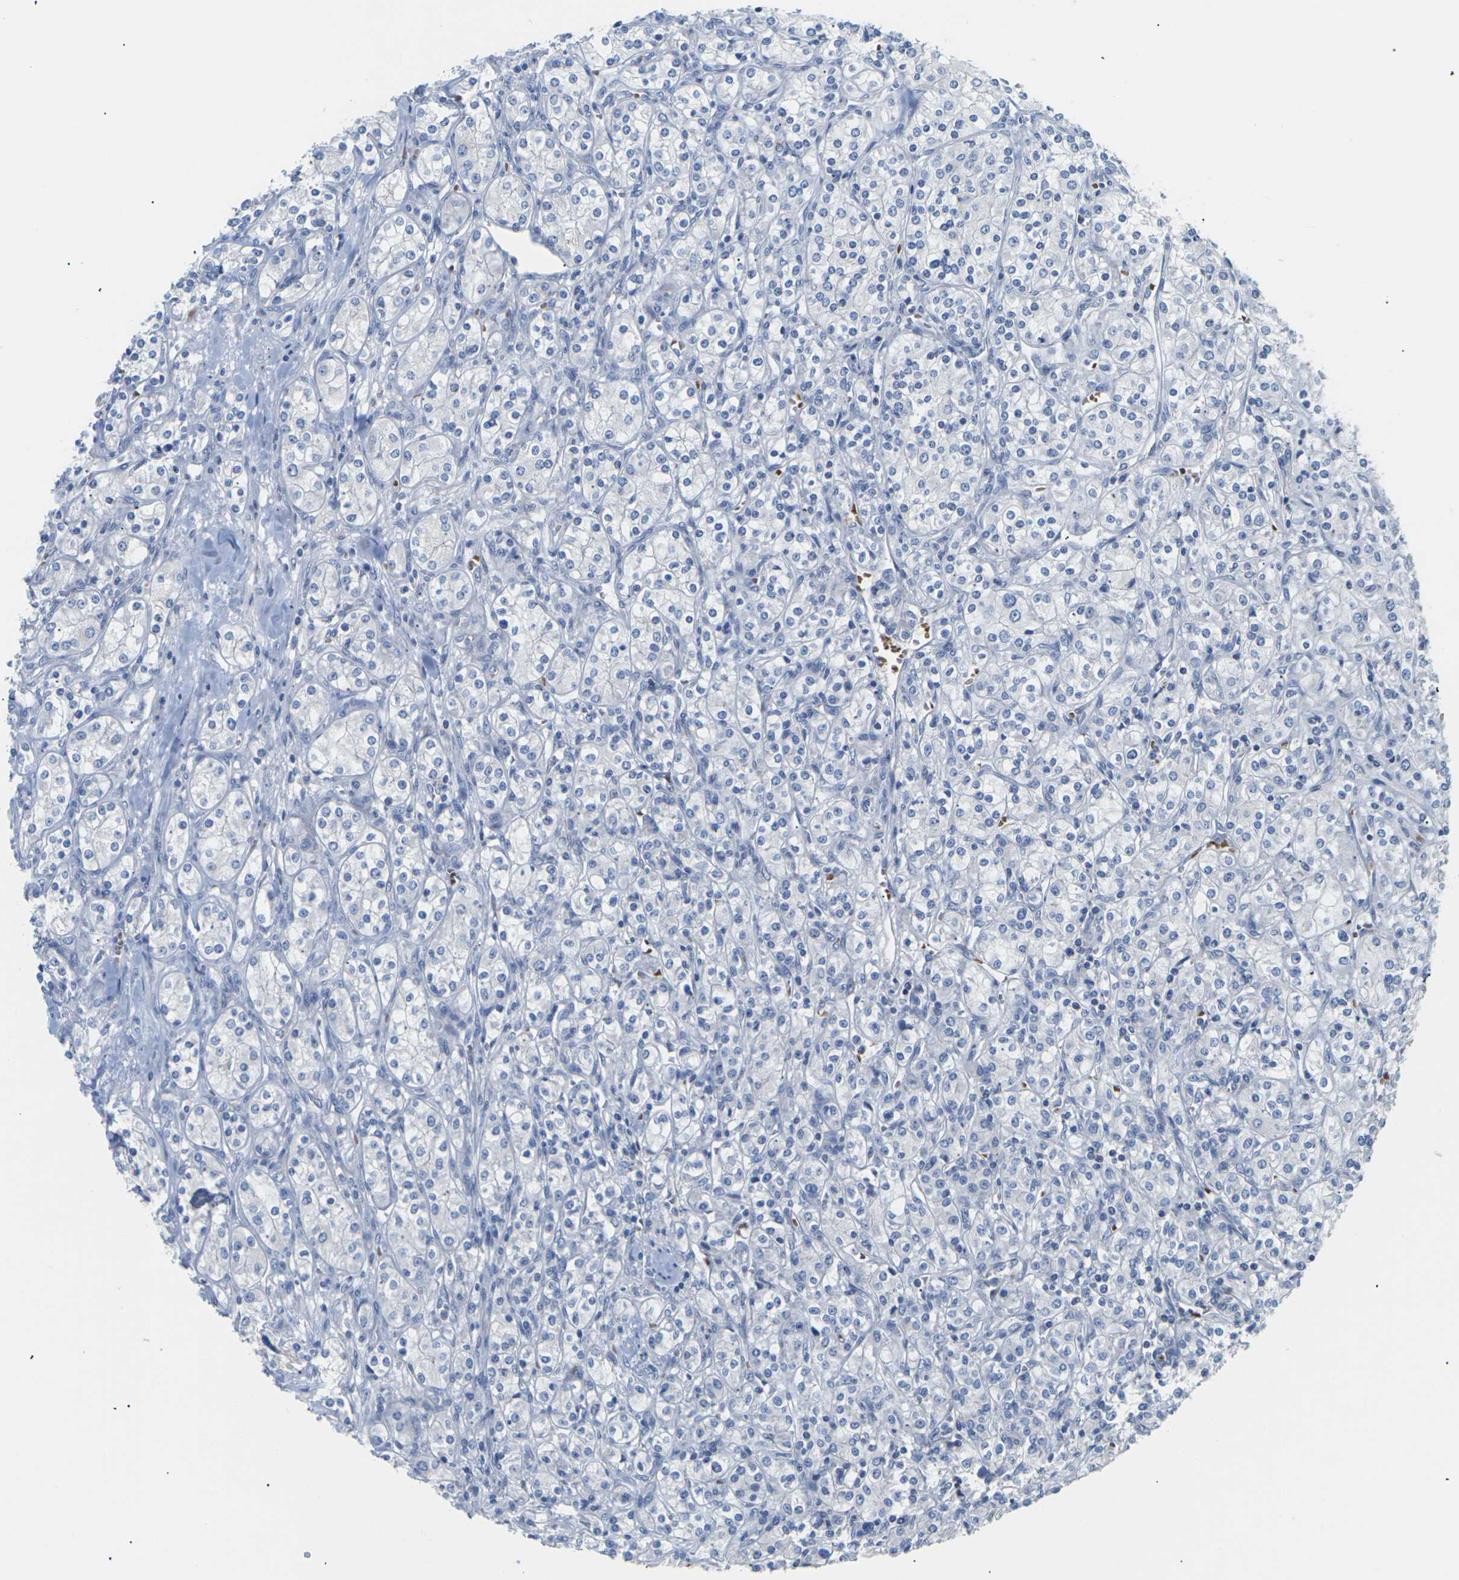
{"staining": {"intensity": "negative", "quantity": "none", "location": "none"}, "tissue": "renal cancer", "cell_type": "Tumor cells", "image_type": "cancer", "snomed": [{"axis": "morphology", "description": "Adenocarcinoma, NOS"}, {"axis": "topography", "description": "Kidney"}], "caption": "Photomicrograph shows no protein positivity in tumor cells of renal cancer (adenocarcinoma) tissue.", "gene": "TMCO4", "patient": {"sex": "male", "age": 77}}